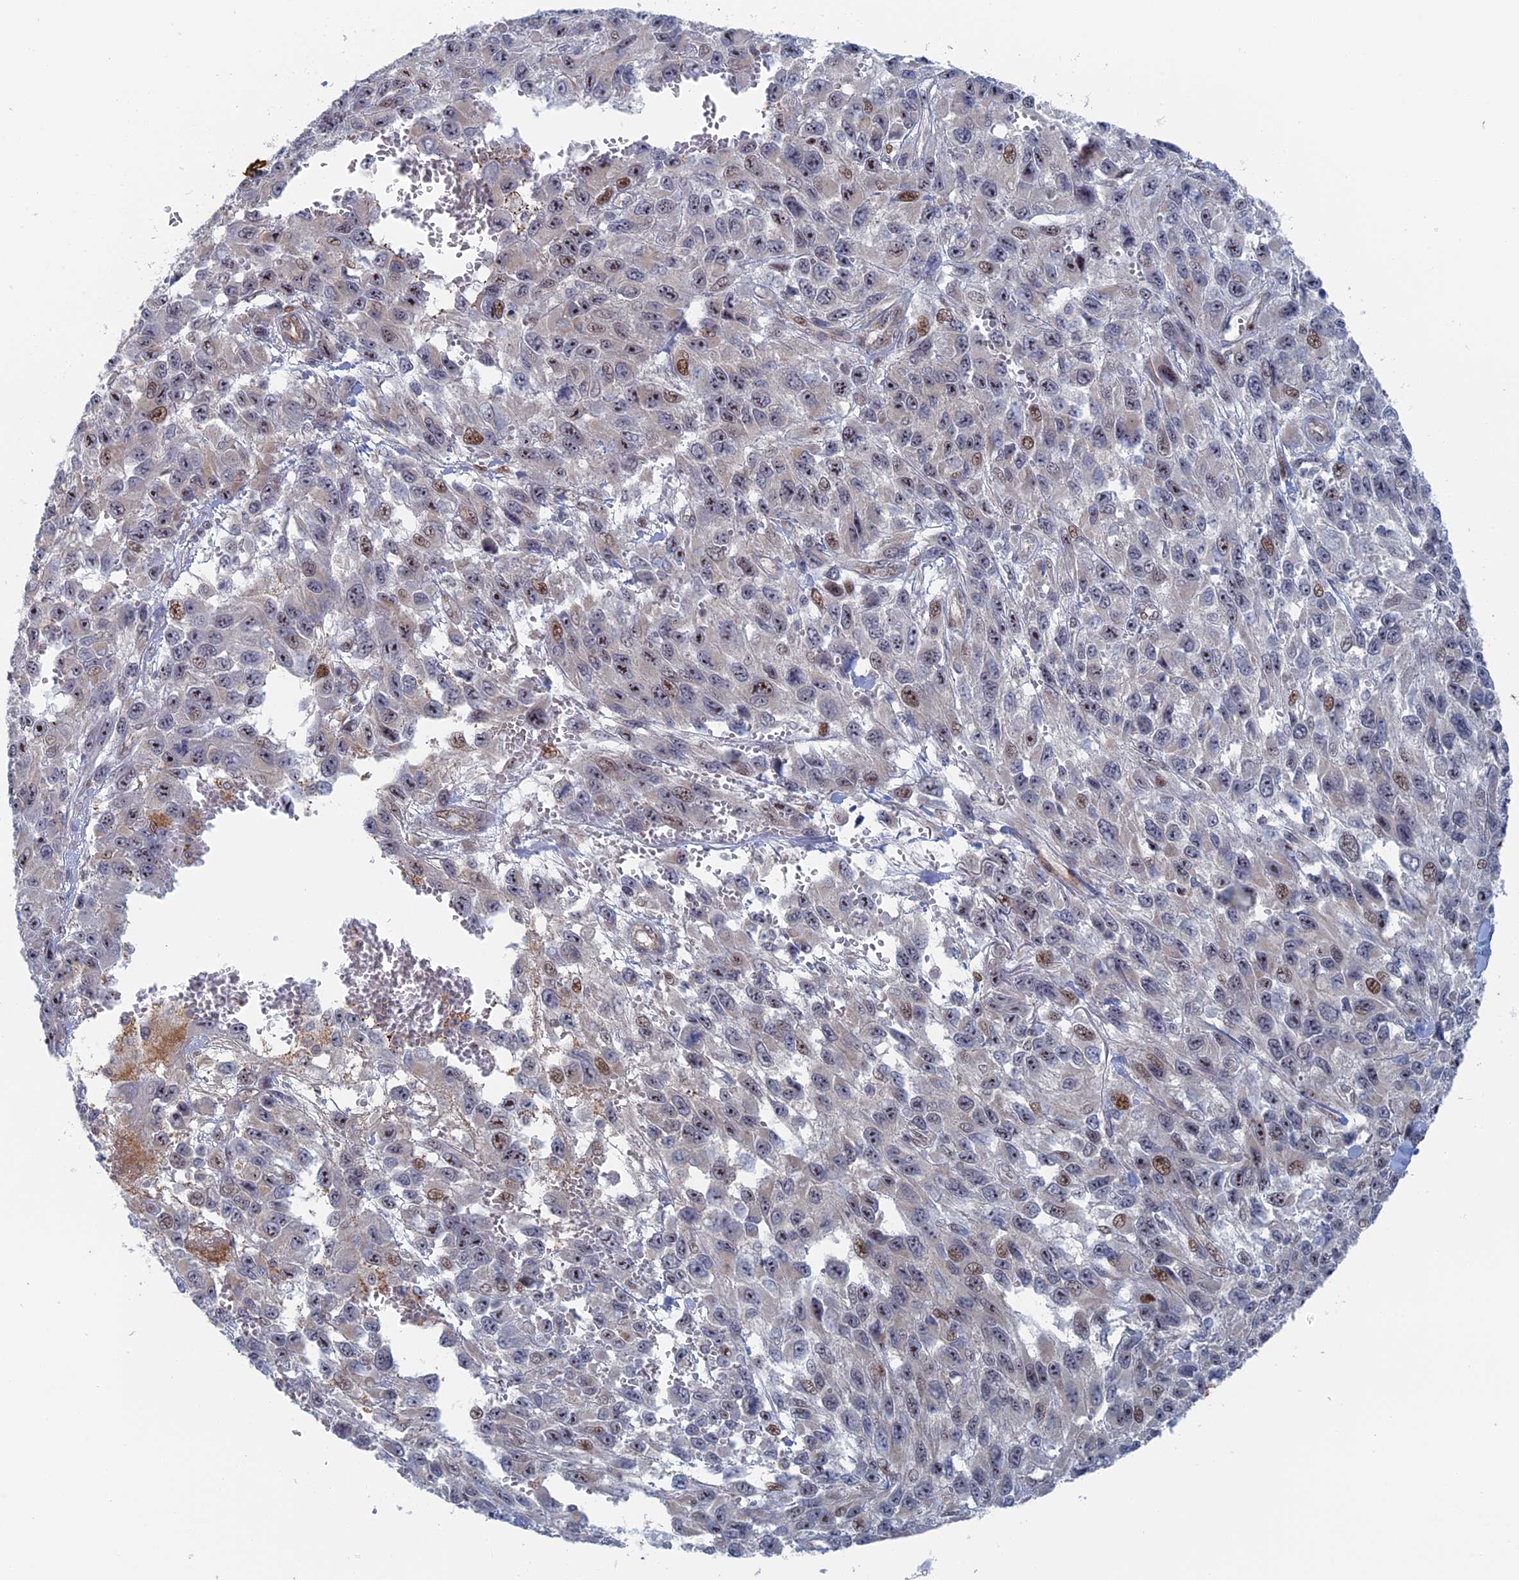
{"staining": {"intensity": "moderate", "quantity": "<25%", "location": "nuclear"}, "tissue": "melanoma", "cell_type": "Tumor cells", "image_type": "cancer", "snomed": [{"axis": "morphology", "description": "Normal tissue, NOS"}, {"axis": "morphology", "description": "Malignant melanoma, NOS"}, {"axis": "topography", "description": "Skin"}], "caption": "Immunohistochemical staining of malignant melanoma reveals moderate nuclear protein expression in about <25% of tumor cells.", "gene": "IL7", "patient": {"sex": "female", "age": 96}}